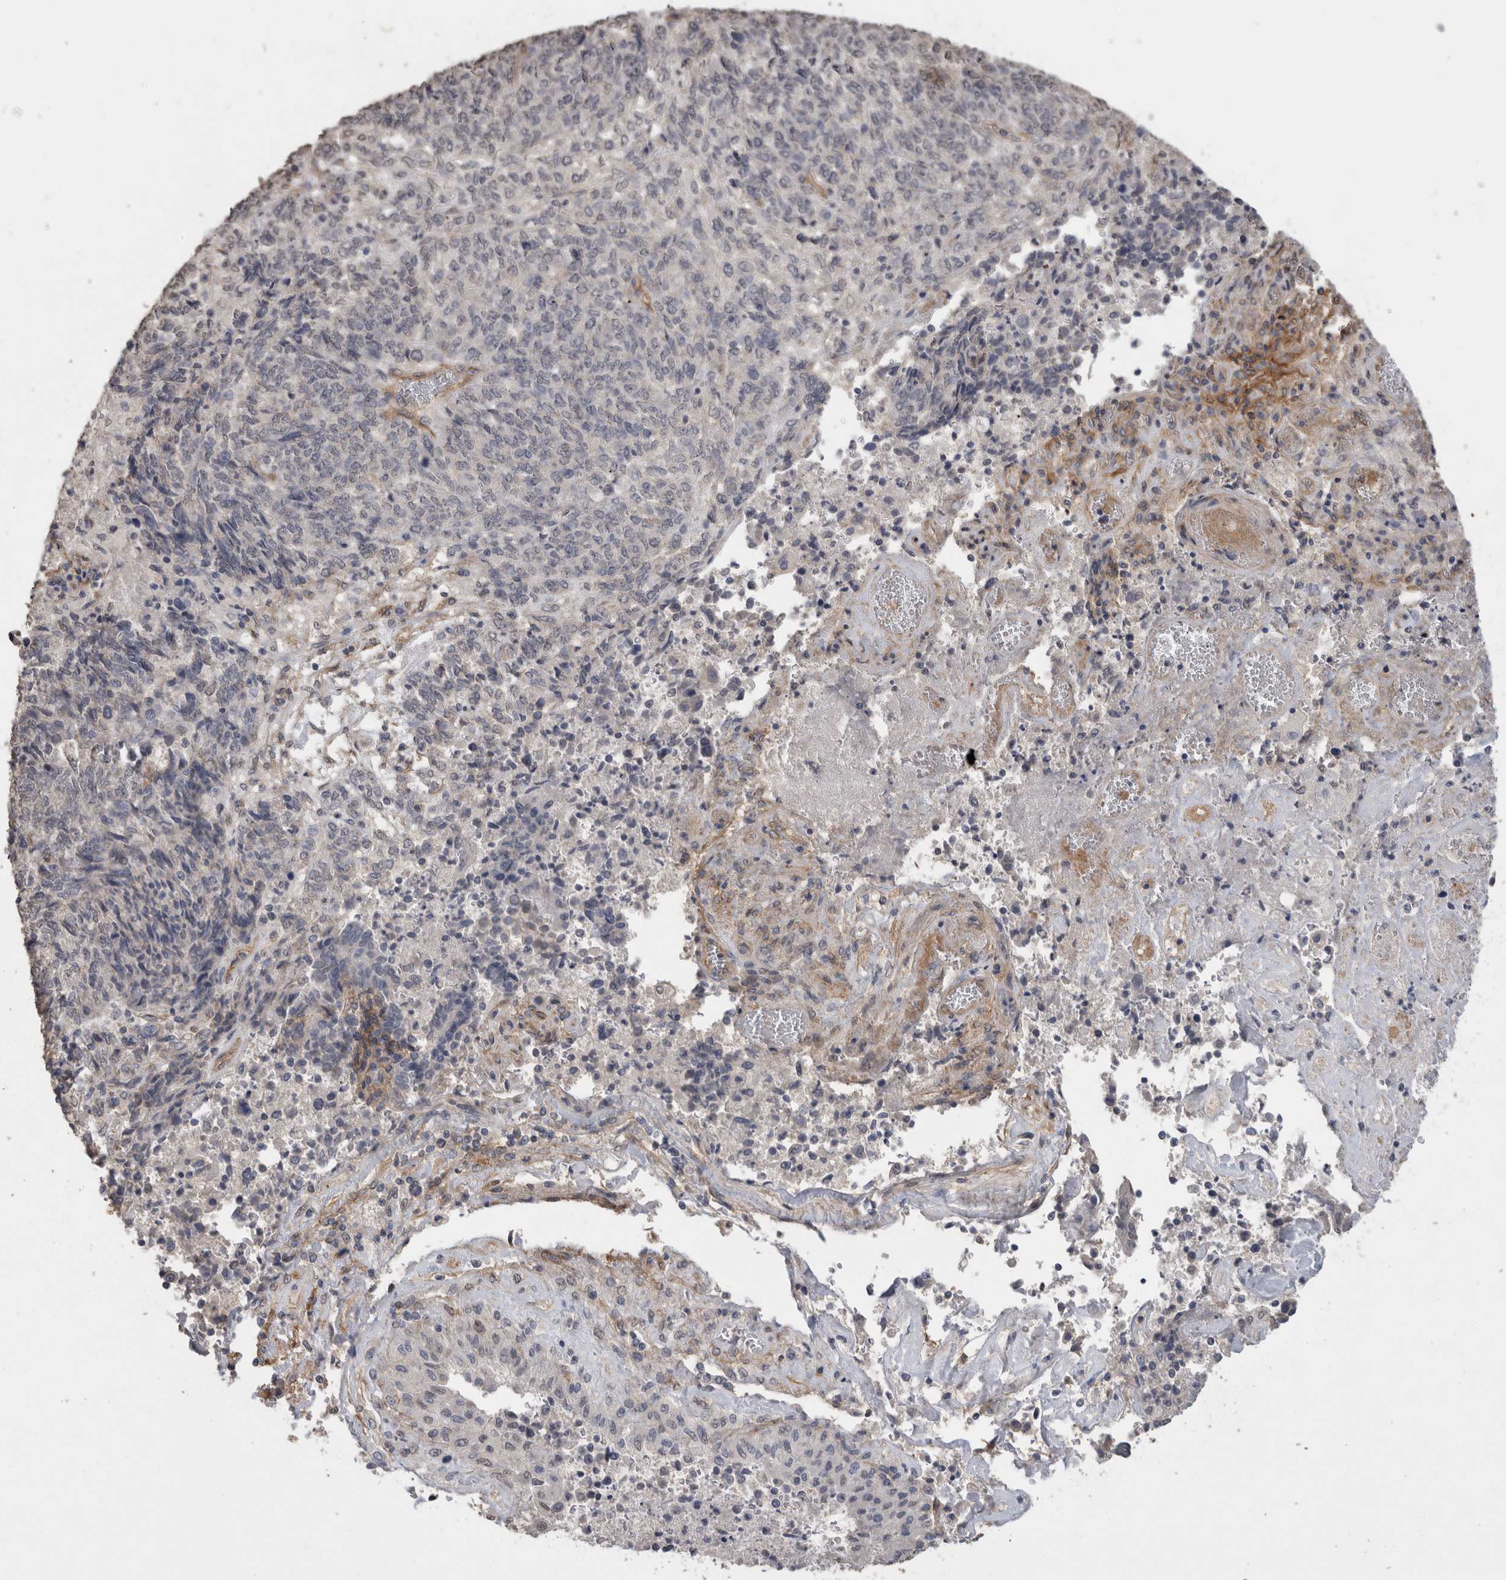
{"staining": {"intensity": "negative", "quantity": "none", "location": "none"}, "tissue": "endometrial cancer", "cell_type": "Tumor cells", "image_type": "cancer", "snomed": [{"axis": "morphology", "description": "Adenocarcinoma, NOS"}, {"axis": "topography", "description": "Endometrium"}], "caption": "Endometrial adenocarcinoma was stained to show a protein in brown. There is no significant positivity in tumor cells.", "gene": "RECK", "patient": {"sex": "female", "age": 80}}